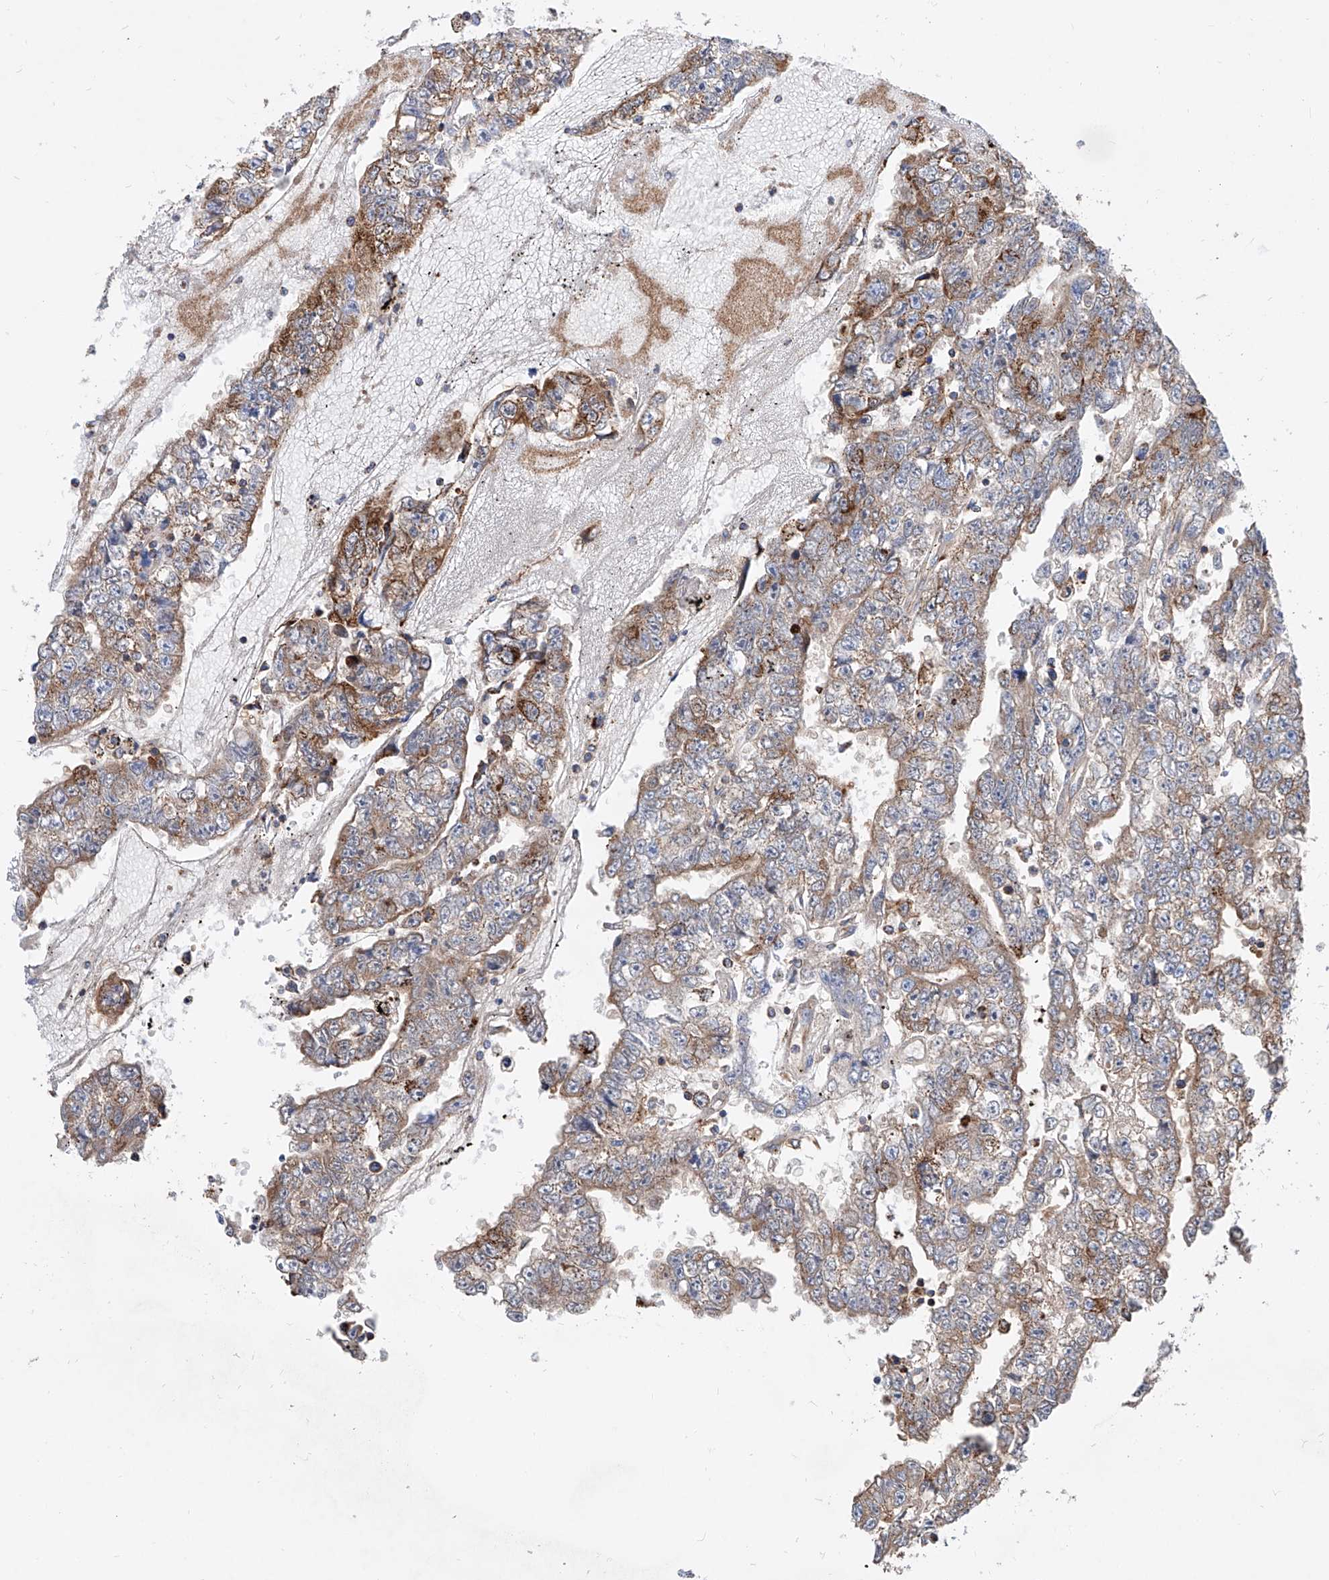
{"staining": {"intensity": "moderate", "quantity": ">75%", "location": "cytoplasmic/membranous"}, "tissue": "testis cancer", "cell_type": "Tumor cells", "image_type": "cancer", "snomed": [{"axis": "morphology", "description": "Carcinoma, Embryonal, NOS"}, {"axis": "topography", "description": "Testis"}], "caption": "There is medium levels of moderate cytoplasmic/membranous staining in tumor cells of testis cancer (embryonal carcinoma), as demonstrated by immunohistochemical staining (brown color).", "gene": "CPNE5", "patient": {"sex": "male", "age": 25}}